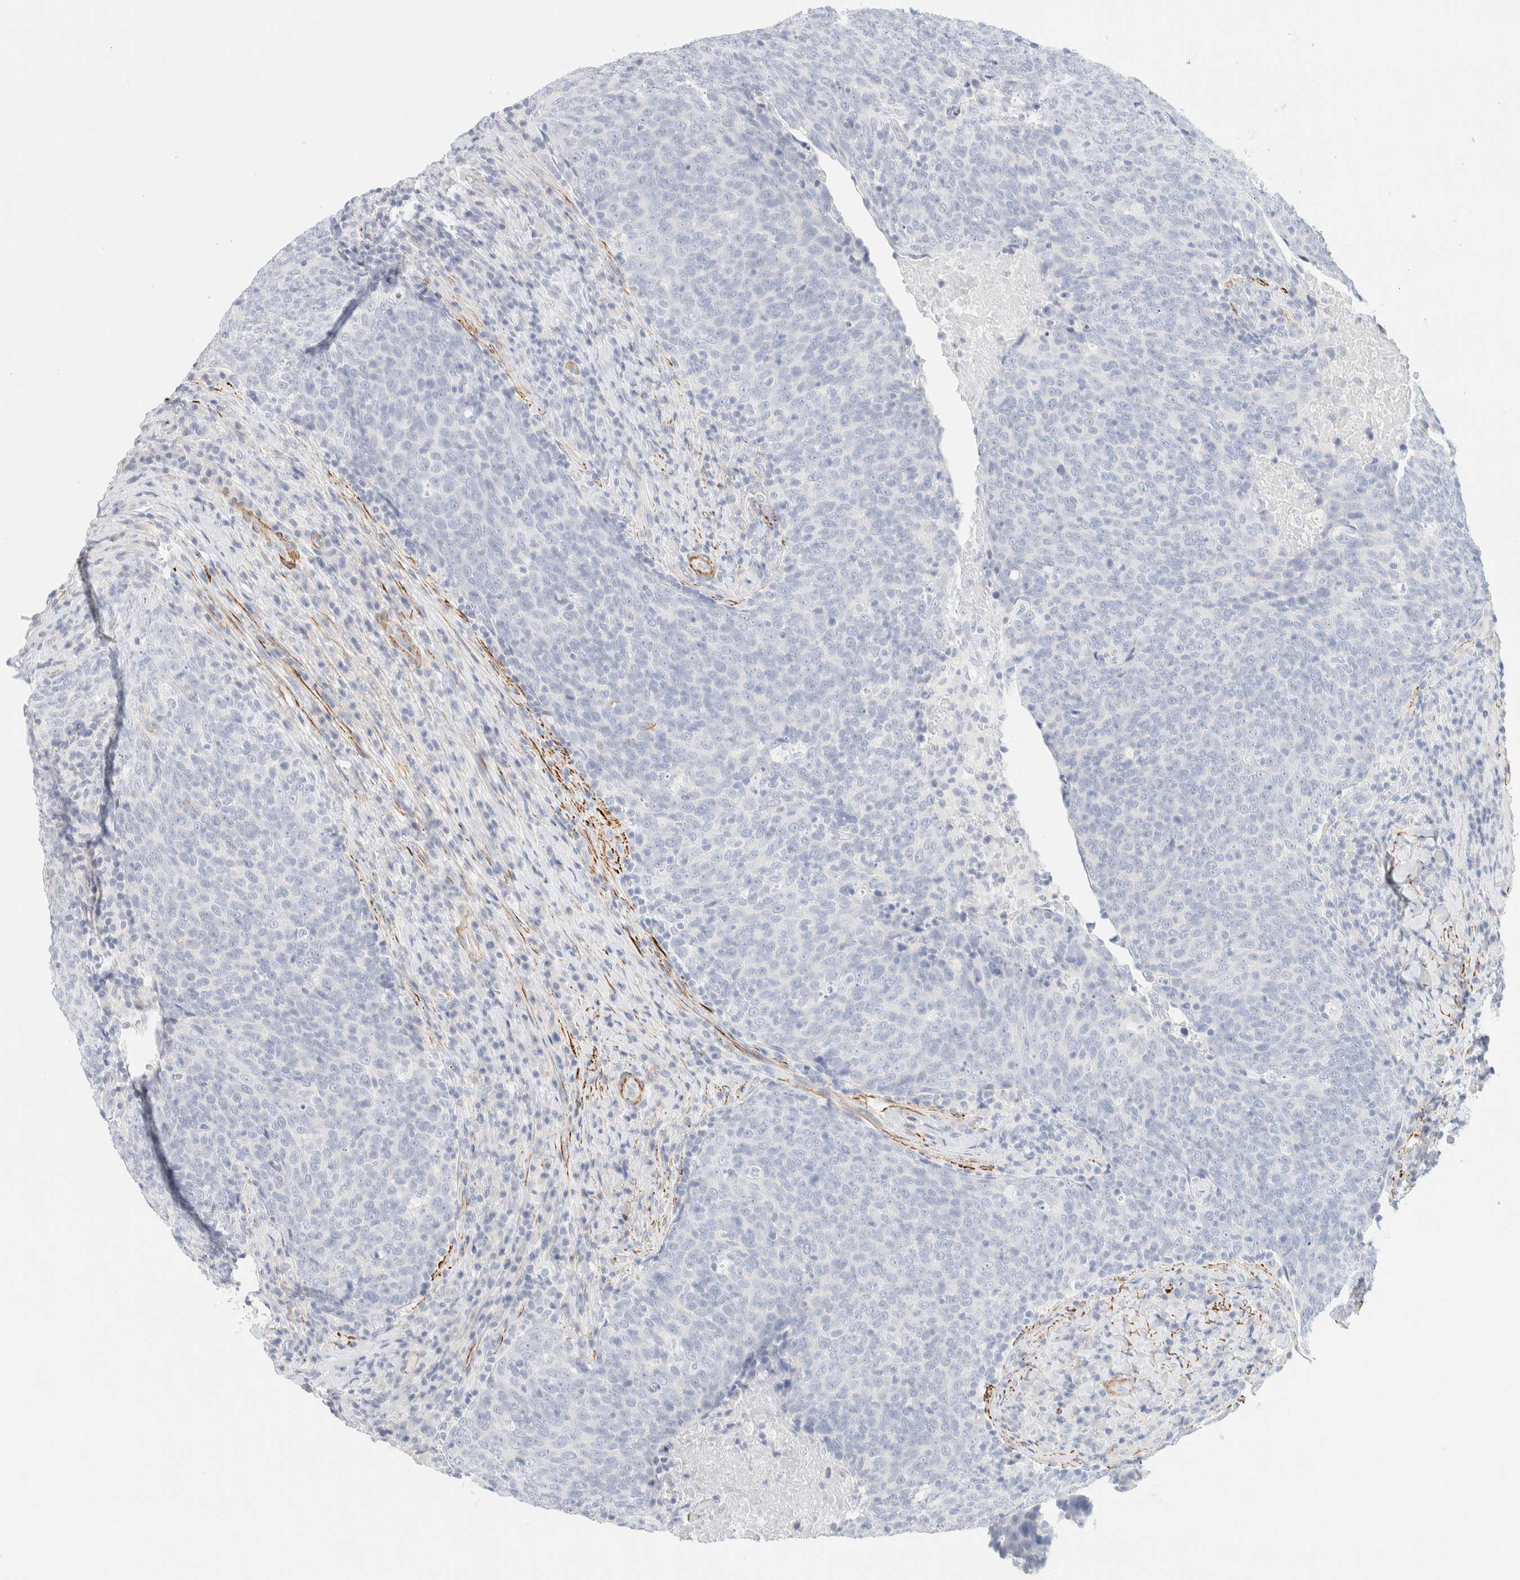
{"staining": {"intensity": "negative", "quantity": "none", "location": "none"}, "tissue": "head and neck cancer", "cell_type": "Tumor cells", "image_type": "cancer", "snomed": [{"axis": "morphology", "description": "Squamous cell carcinoma, NOS"}, {"axis": "morphology", "description": "Squamous cell carcinoma, metastatic, NOS"}, {"axis": "topography", "description": "Lymph node"}, {"axis": "topography", "description": "Head-Neck"}], "caption": "Tumor cells are negative for protein expression in human head and neck cancer (metastatic squamous cell carcinoma).", "gene": "AFMID", "patient": {"sex": "male", "age": 62}}